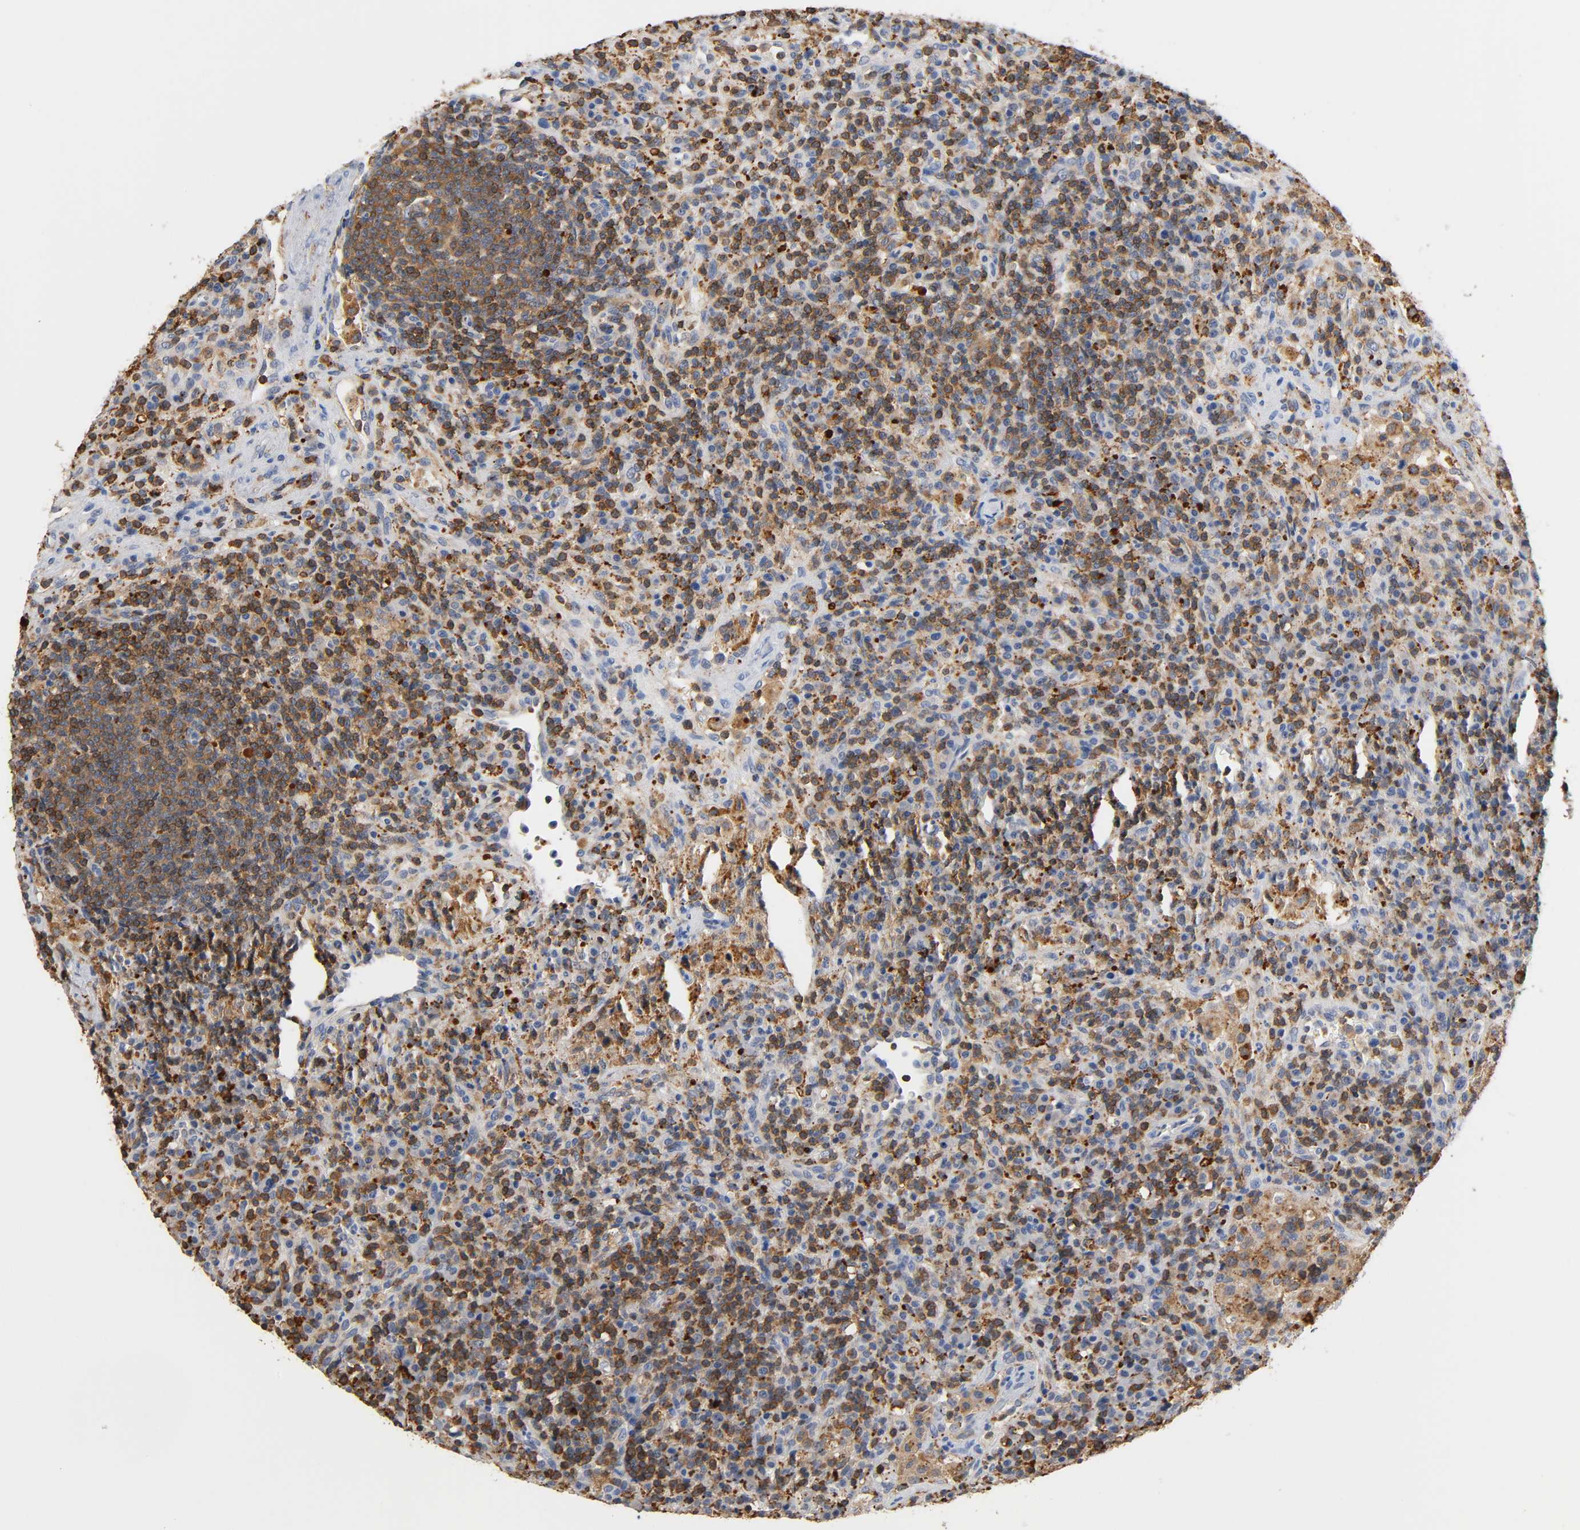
{"staining": {"intensity": "moderate", "quantity": "25%-75%", "location": "cytoplasmic/membranous"}, "tissue": "lymphoma", "cell_type": "Tumor cells", "image_type": "cancer", "snomed": [{"axis": "morphology", "description": "Hodgkin's disease, NOS"}, {"axis": "topography", "description": "Lymph node"}], "caption": "Immunohistochemistry photomicrograph of Hodgkin's disease stained for a protein (brown), which displays medium levels of moderate cytoplasmic/membranous expression in about 25%-75% of tumor cells.", "gene": "UCKL1", "patient": {"sex": "male", "age": 65}}